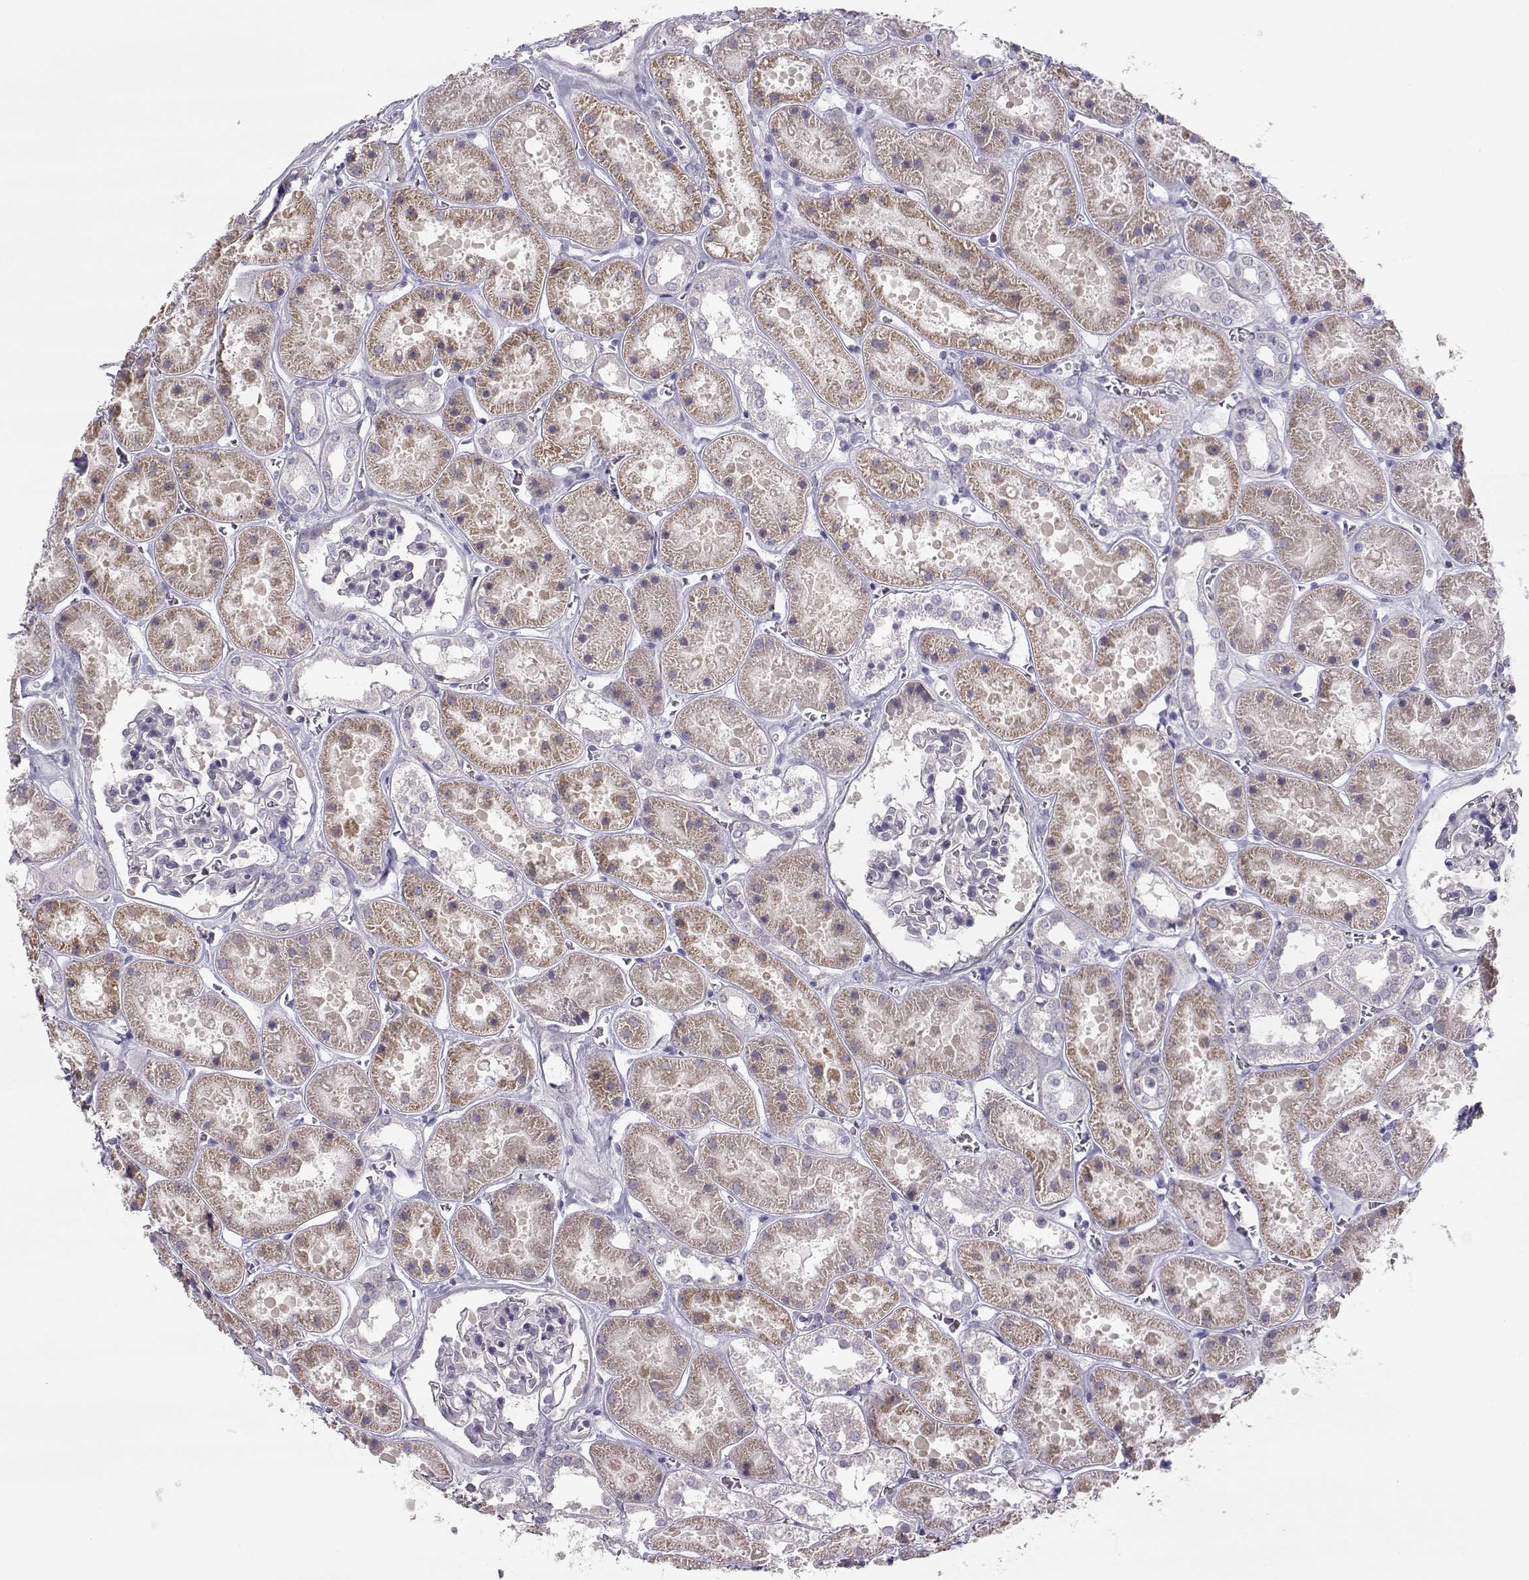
{"staining": {"intensity": "negative", "quantity": "none", "location": "none"}, "tissue": "kidney", "cell_type": "Cells in glomeruli", "image_type": "normal", "snomed": [{"axis": "morphology", "description": "Normal tissue, NOS"}, {"axis": "topography", "description": "Kidney"}], "caption": "Image shows no protein staining in cells in glomeruli of normal kidney.", "gene": "NPVF", "patient": {"sex": "female", "age": 41}}